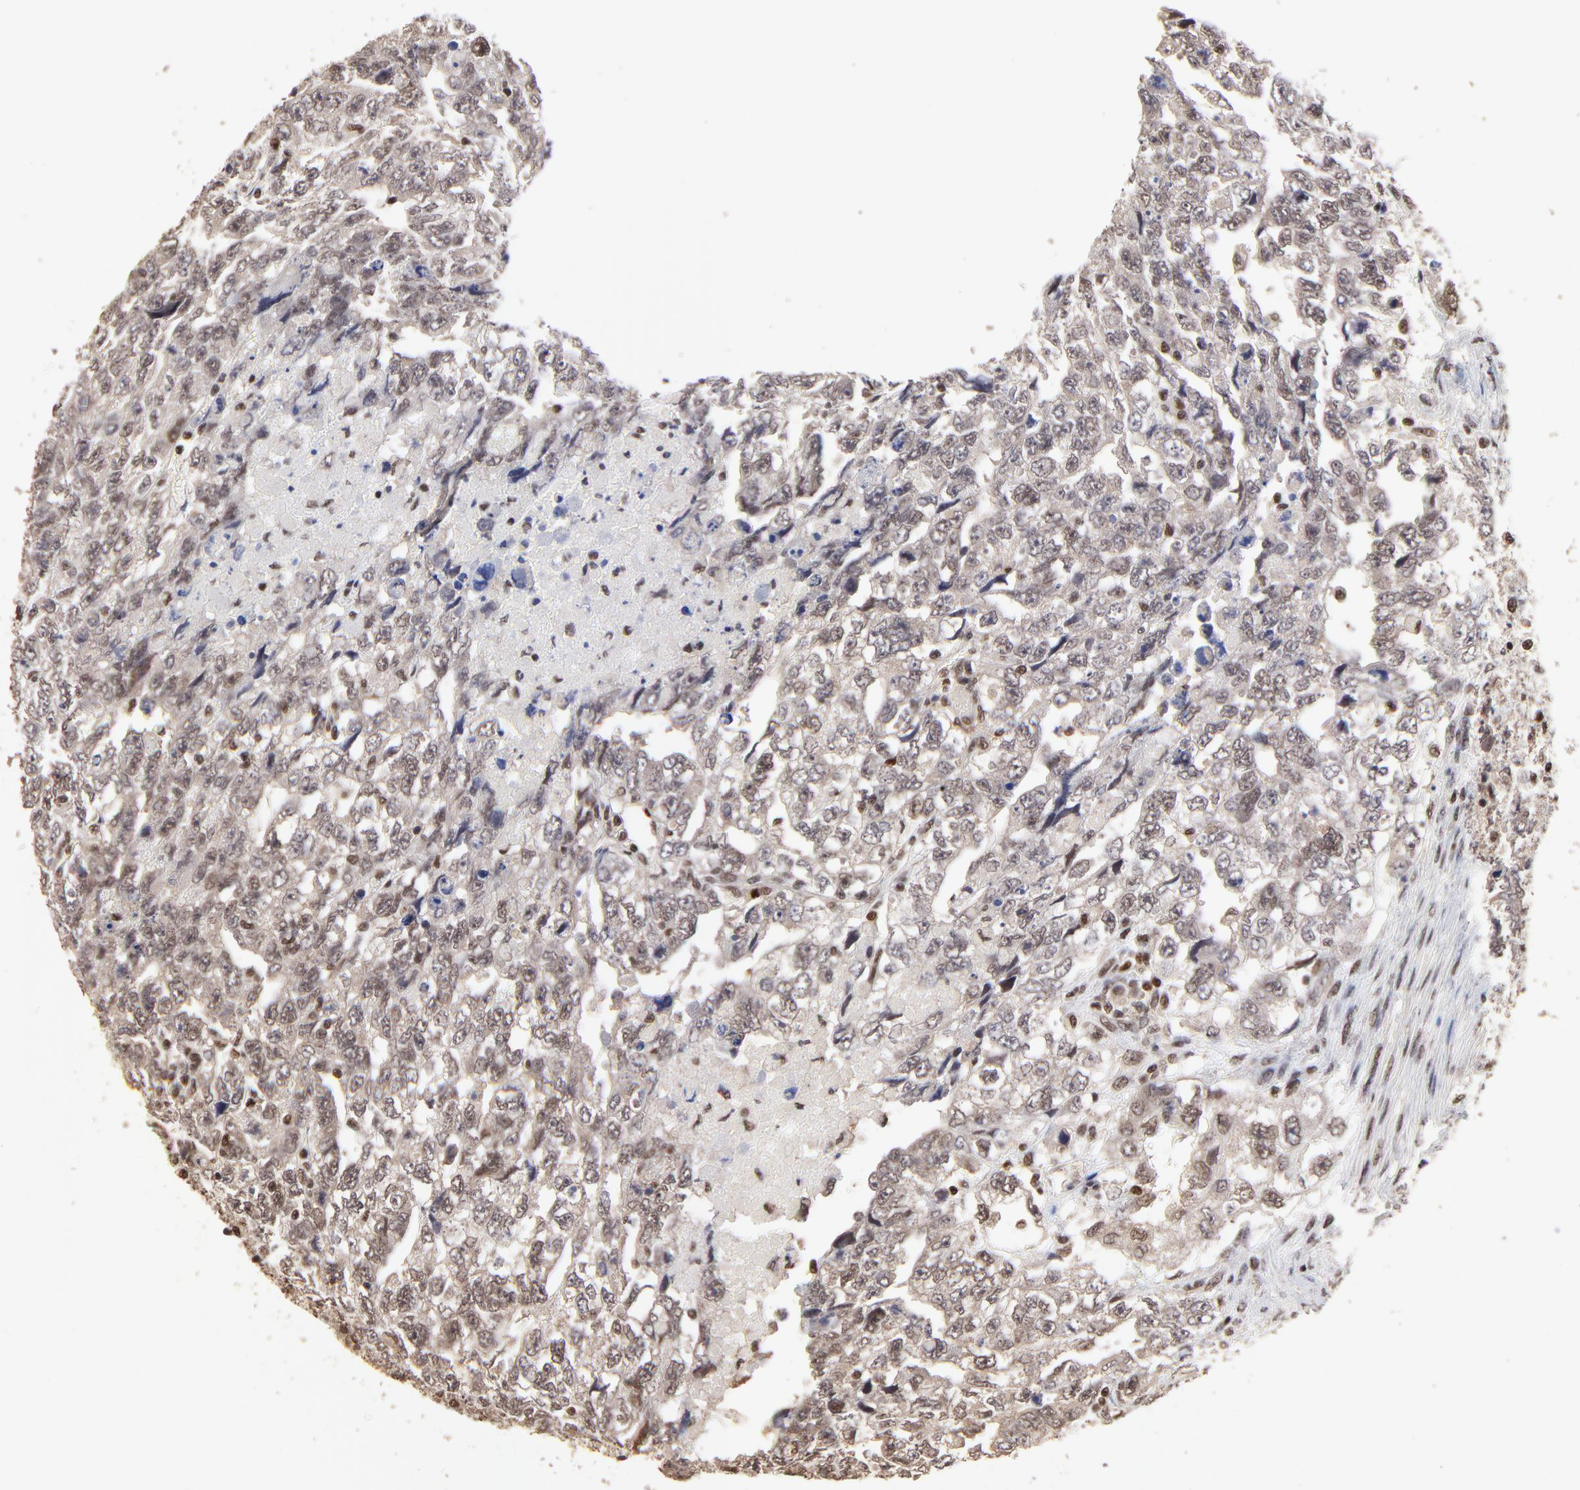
{"staining": {"intensity": "weak", "quantity": "25%-75%", "location": "cytoplasmic/membranous,nuclear"}, "tissue": "testis cancer", "cell_type": "Tumor cells", "image_type": "cancer", "snomed": [{"axis": "morphology", "description": "Carcinoma, Embryonal, NOS"}, {"axis": "topography", "description": "Testis"}], "caption": "The micrograph shows immunohistochemical staining of testis embryonal carcinoma. There is weak cytoplasmic/membranous and nuclear staining is seen in about 25%-75% of tumor cells.", "gene": "DSN1", "patient": {"sex": "male", "age": 36}}